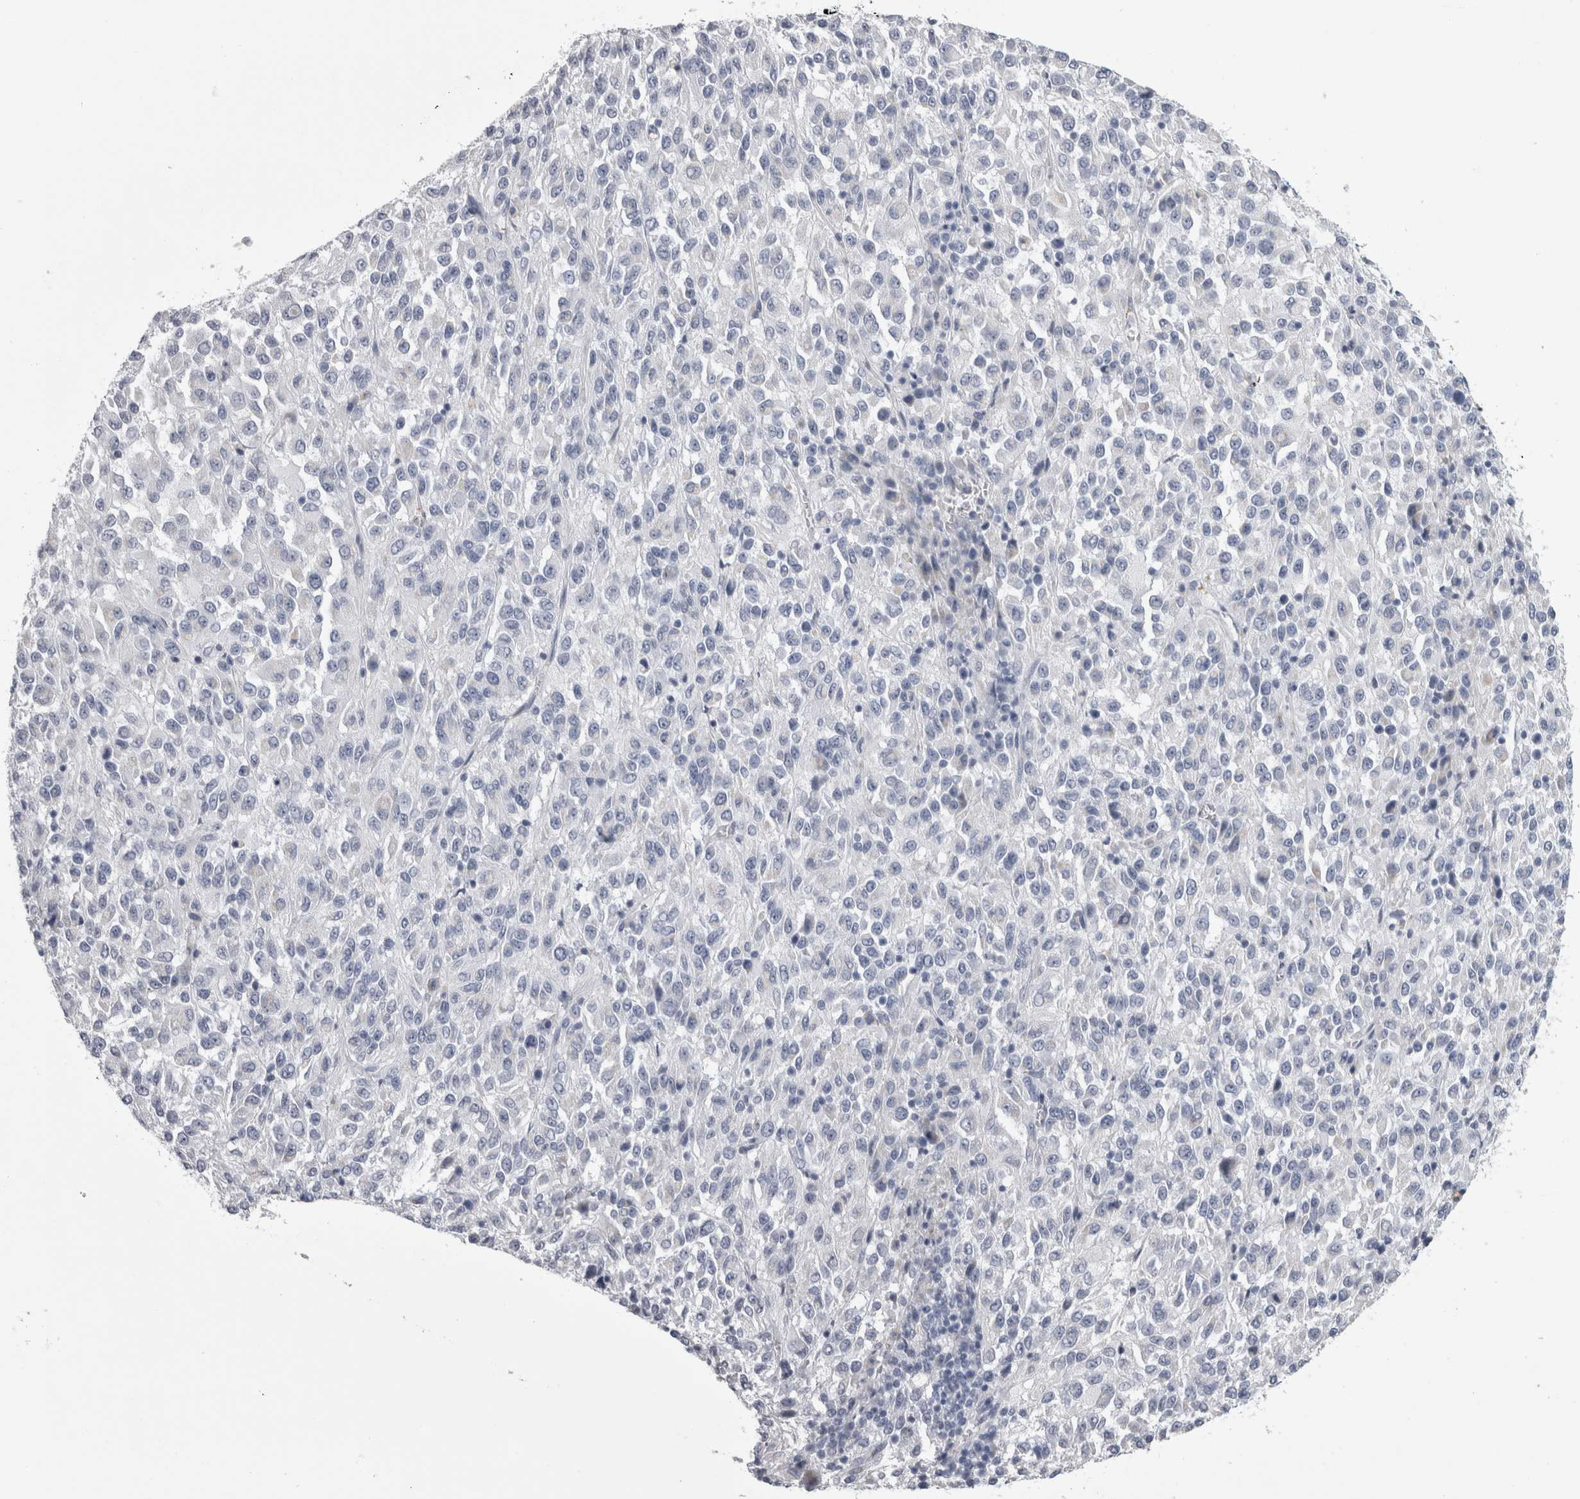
{"staining": {"intensity": "negative", "quantity": "none", "location": "none"}, "tissue": "melanoma", "cell_type": "Tumor cells", "image_type": "cancer", "snomed": [{"axis": "morphology", "description": "Malignant melanoma, Metastatic site"}, {"axis": "topography", "description": "Lung"}], "caption": "This is a histopathology image of immunohistochemistry (IHC) staining of malignant melanoma (metastatic site), which shows no expression in tumor cells. (DAB immunohistochemistry with hematoxylin counter stain).", "gene": "ALDH8A1", "patient": {"sex": "male", "age": 64}}